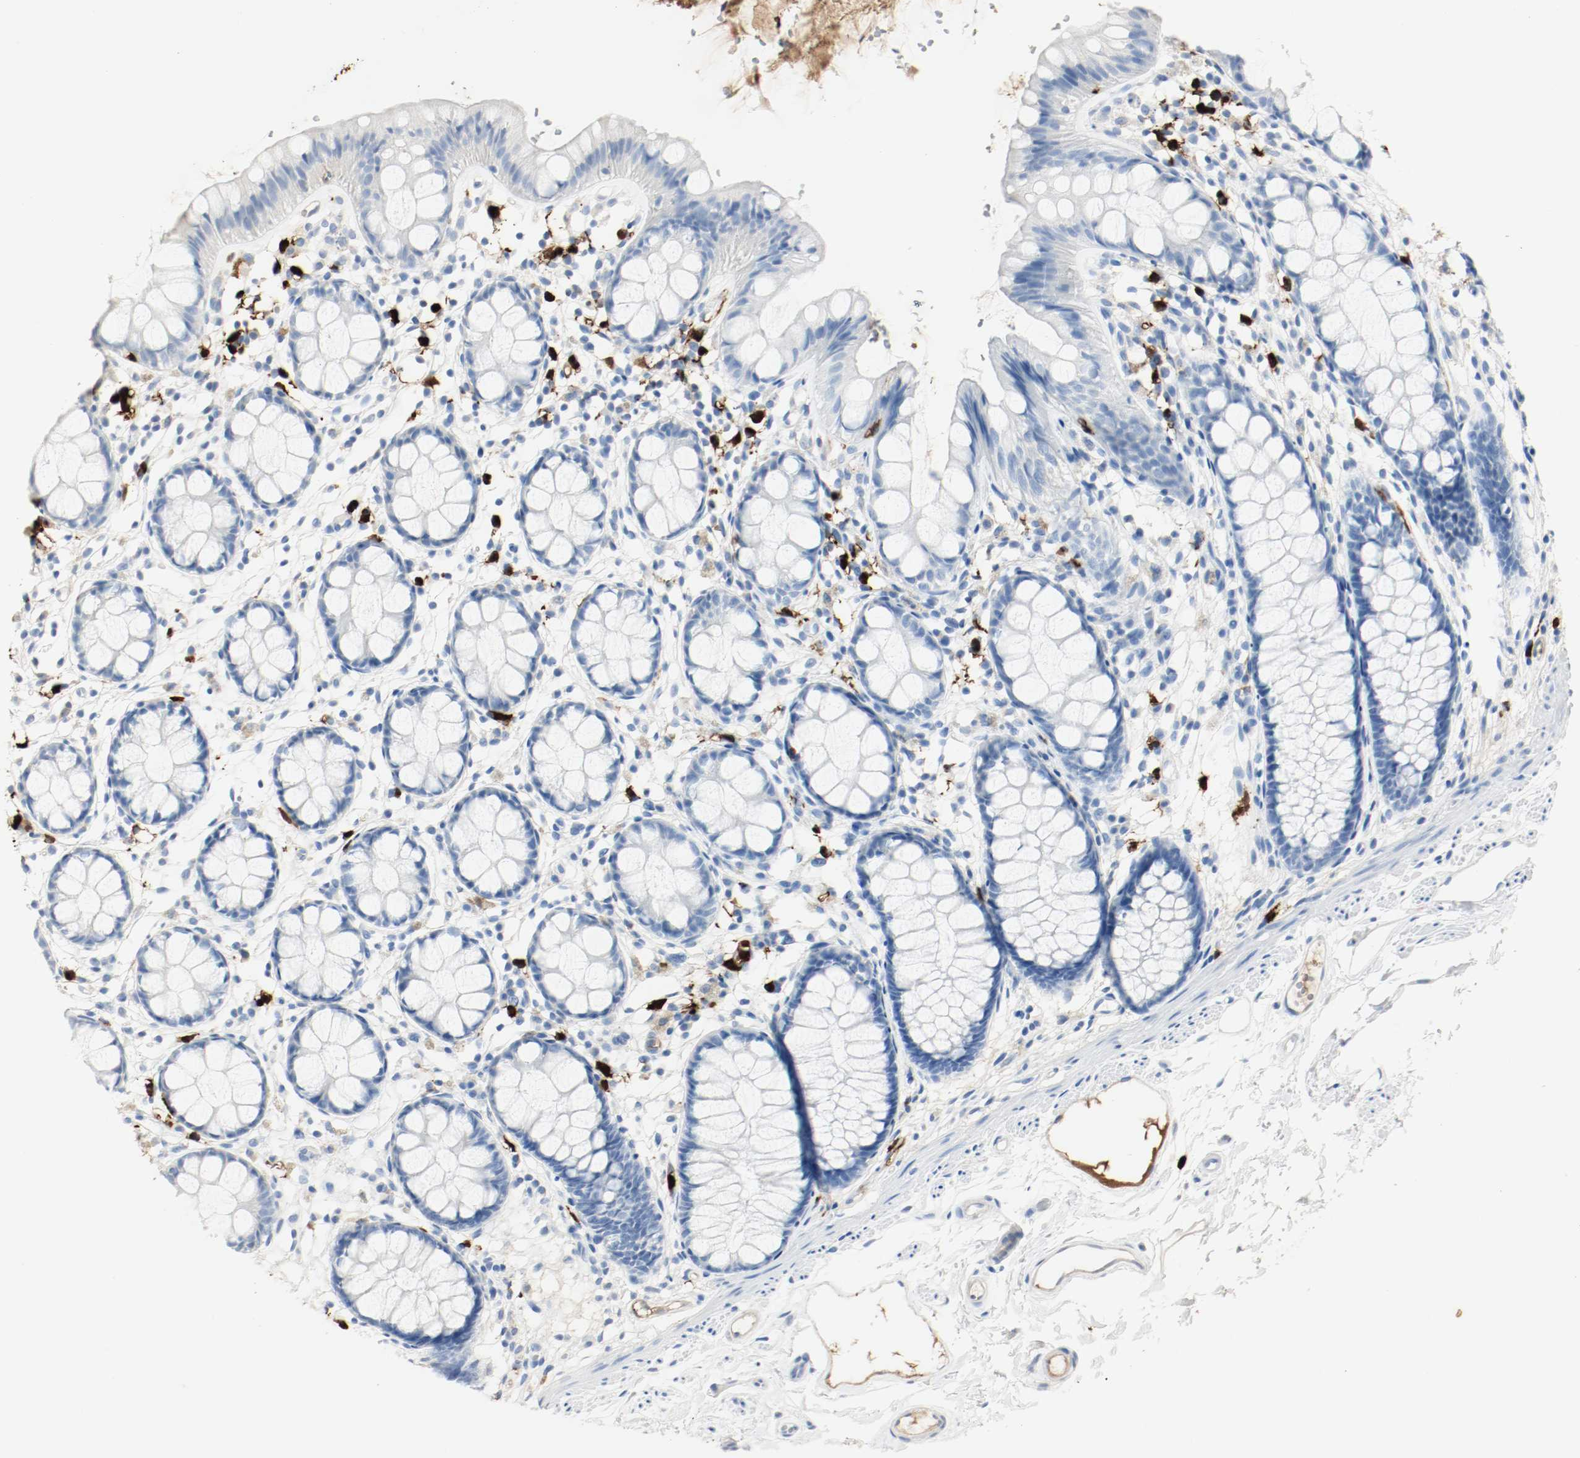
{"staining": {"intensity": "negative", "quantity": "none", "location": "none"}, "tissue": "rectum", "cell_type": "Glandular cells", "image_type": "normal", "snomed": [{"axis": "morphology", "description": "Normal tissue, NOS"}, {"axis": "topography", "description": "Rectum"}], "caption": "Immunohistochemistry histopathology image of unremarkable human rectum stained for a protein (brown), which displays no positivity in glandular cells. (DAB immunohistochemistry (IHC) with hematoxylin counter stain).", "gene": "S100A9", "patient": {"sex": "female", "age": 66}}